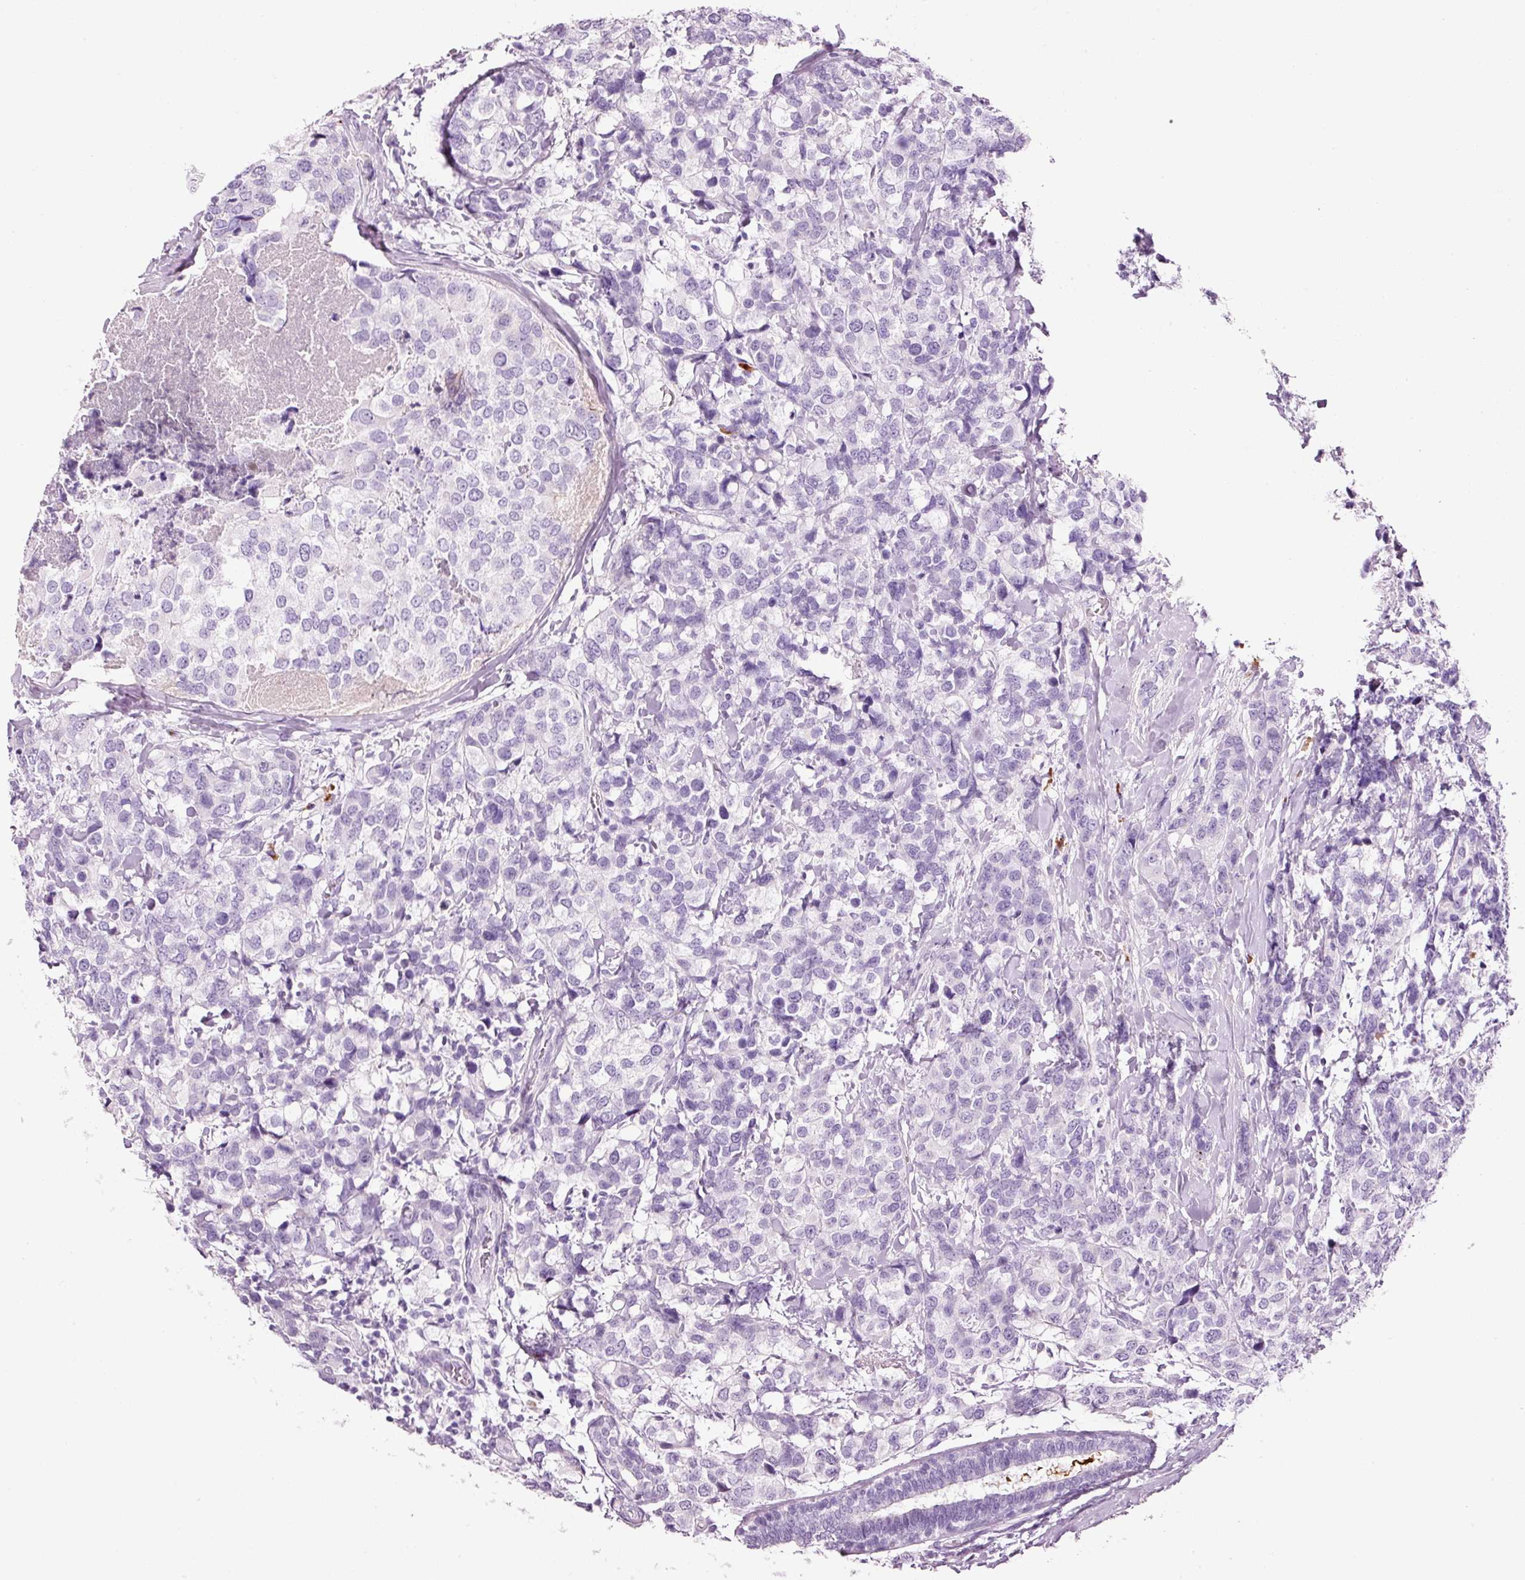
{"staining": {"intensity": "negative", "quantity": "none", "location": "none"}, "tissue": "breast cancer", "cell_type": "Tumor cells", "image_type": "cancer", "snomed": [{"axis": "morphology", "description": "Lobular carcinoma"}, {"axis": "topography", "description": "Breast"}], "caption": "A micrograph of breast lobular carcinoma stained for a protein displays no brown staining in tumor cells.", "gene": "KLF1", "patient": {"sex": "female", "age": 59}}